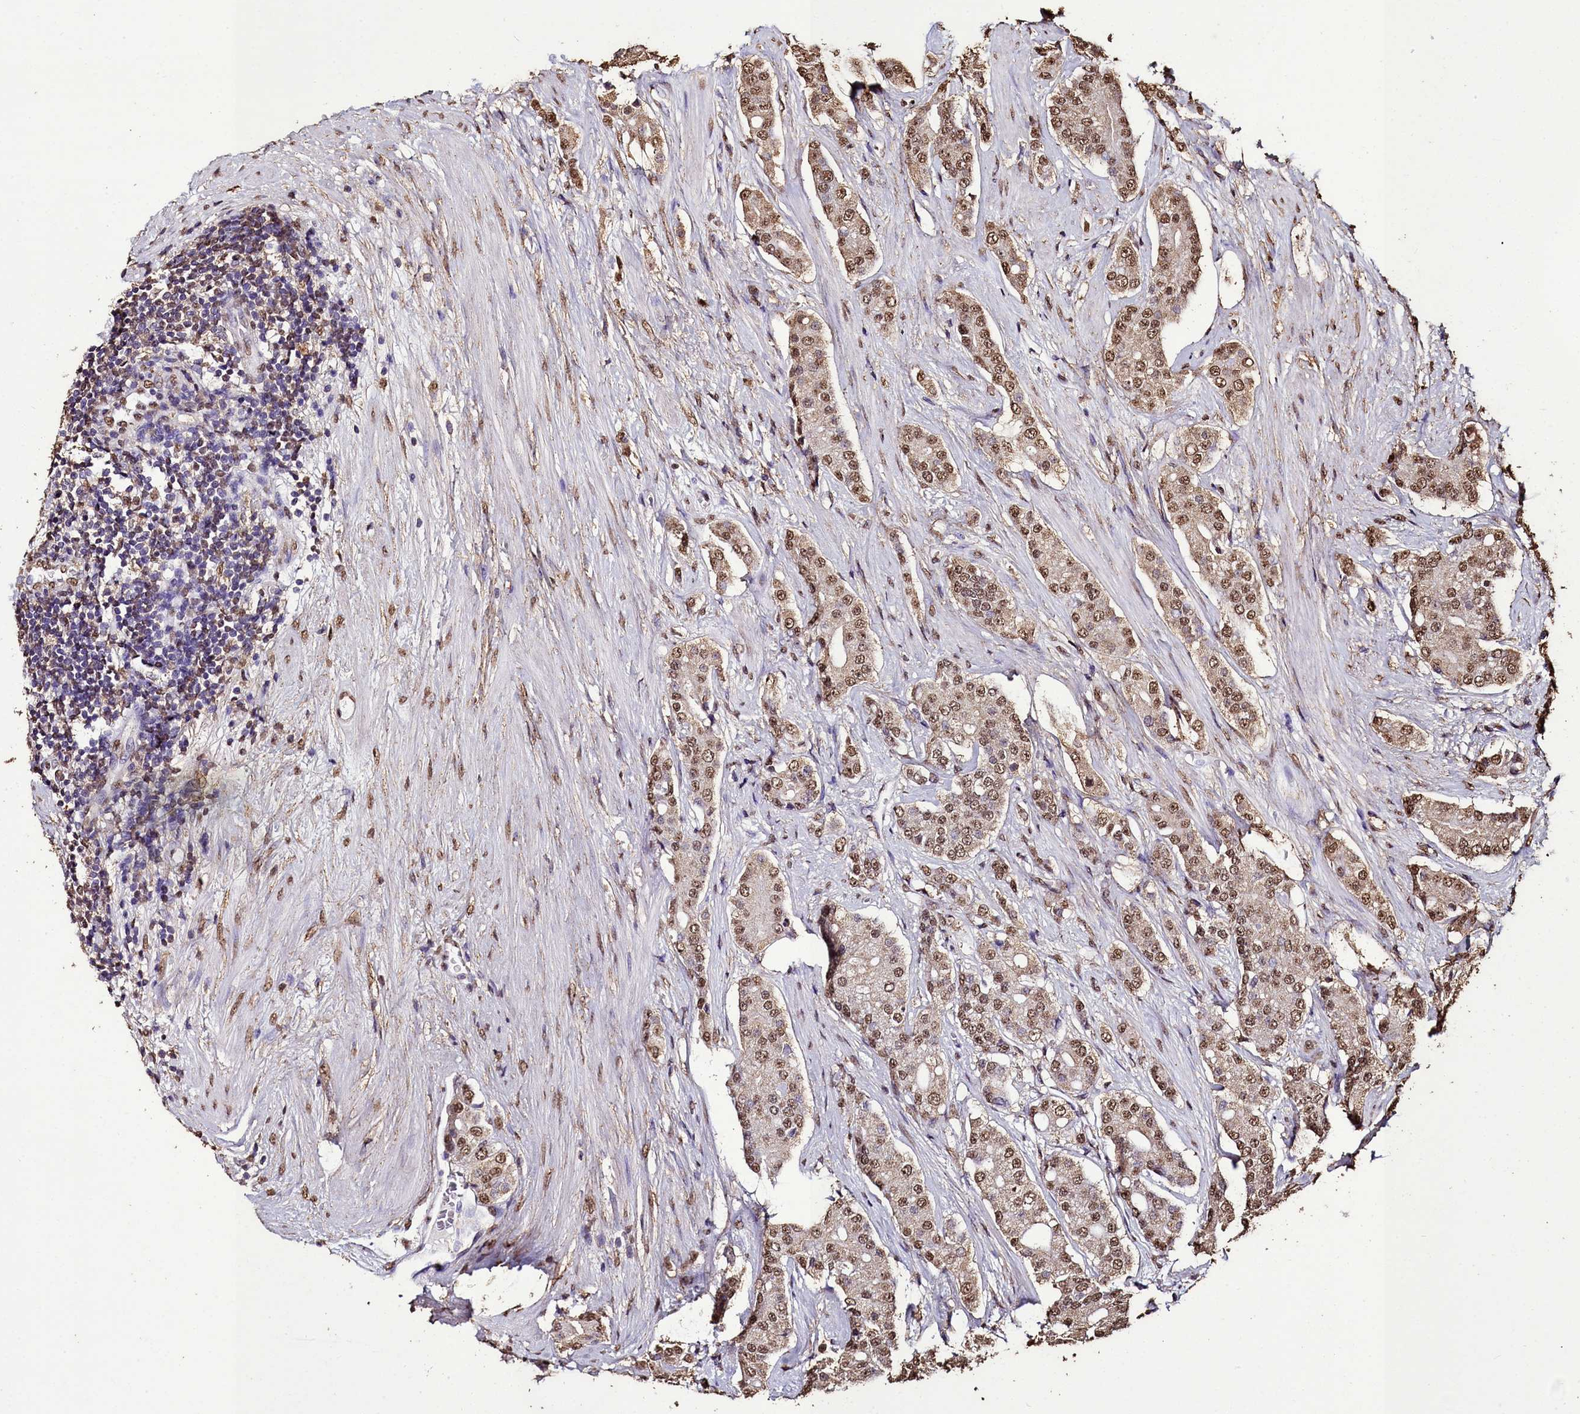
{"staining": {"intensity": "moderate", "quantity": ">75%", "location": "nuclear"}, "tissue": "prostate cancer", "cell_type": "Tumor cells", "image_type": "cancer", "snomed": [{"axis": "morphology", "description": "Adenocarcinoma, High grade"}, {"axis": "topography", "description": "Prostate"}], "caption": "Prostate high-grade adenocarcinoma stained for a protein (brown) reveals moderate nuclear positive positivity in approximately >75% of tumor cells.", "gene": "TRIP6", "patient": {"sex": "male", "age": 71}}